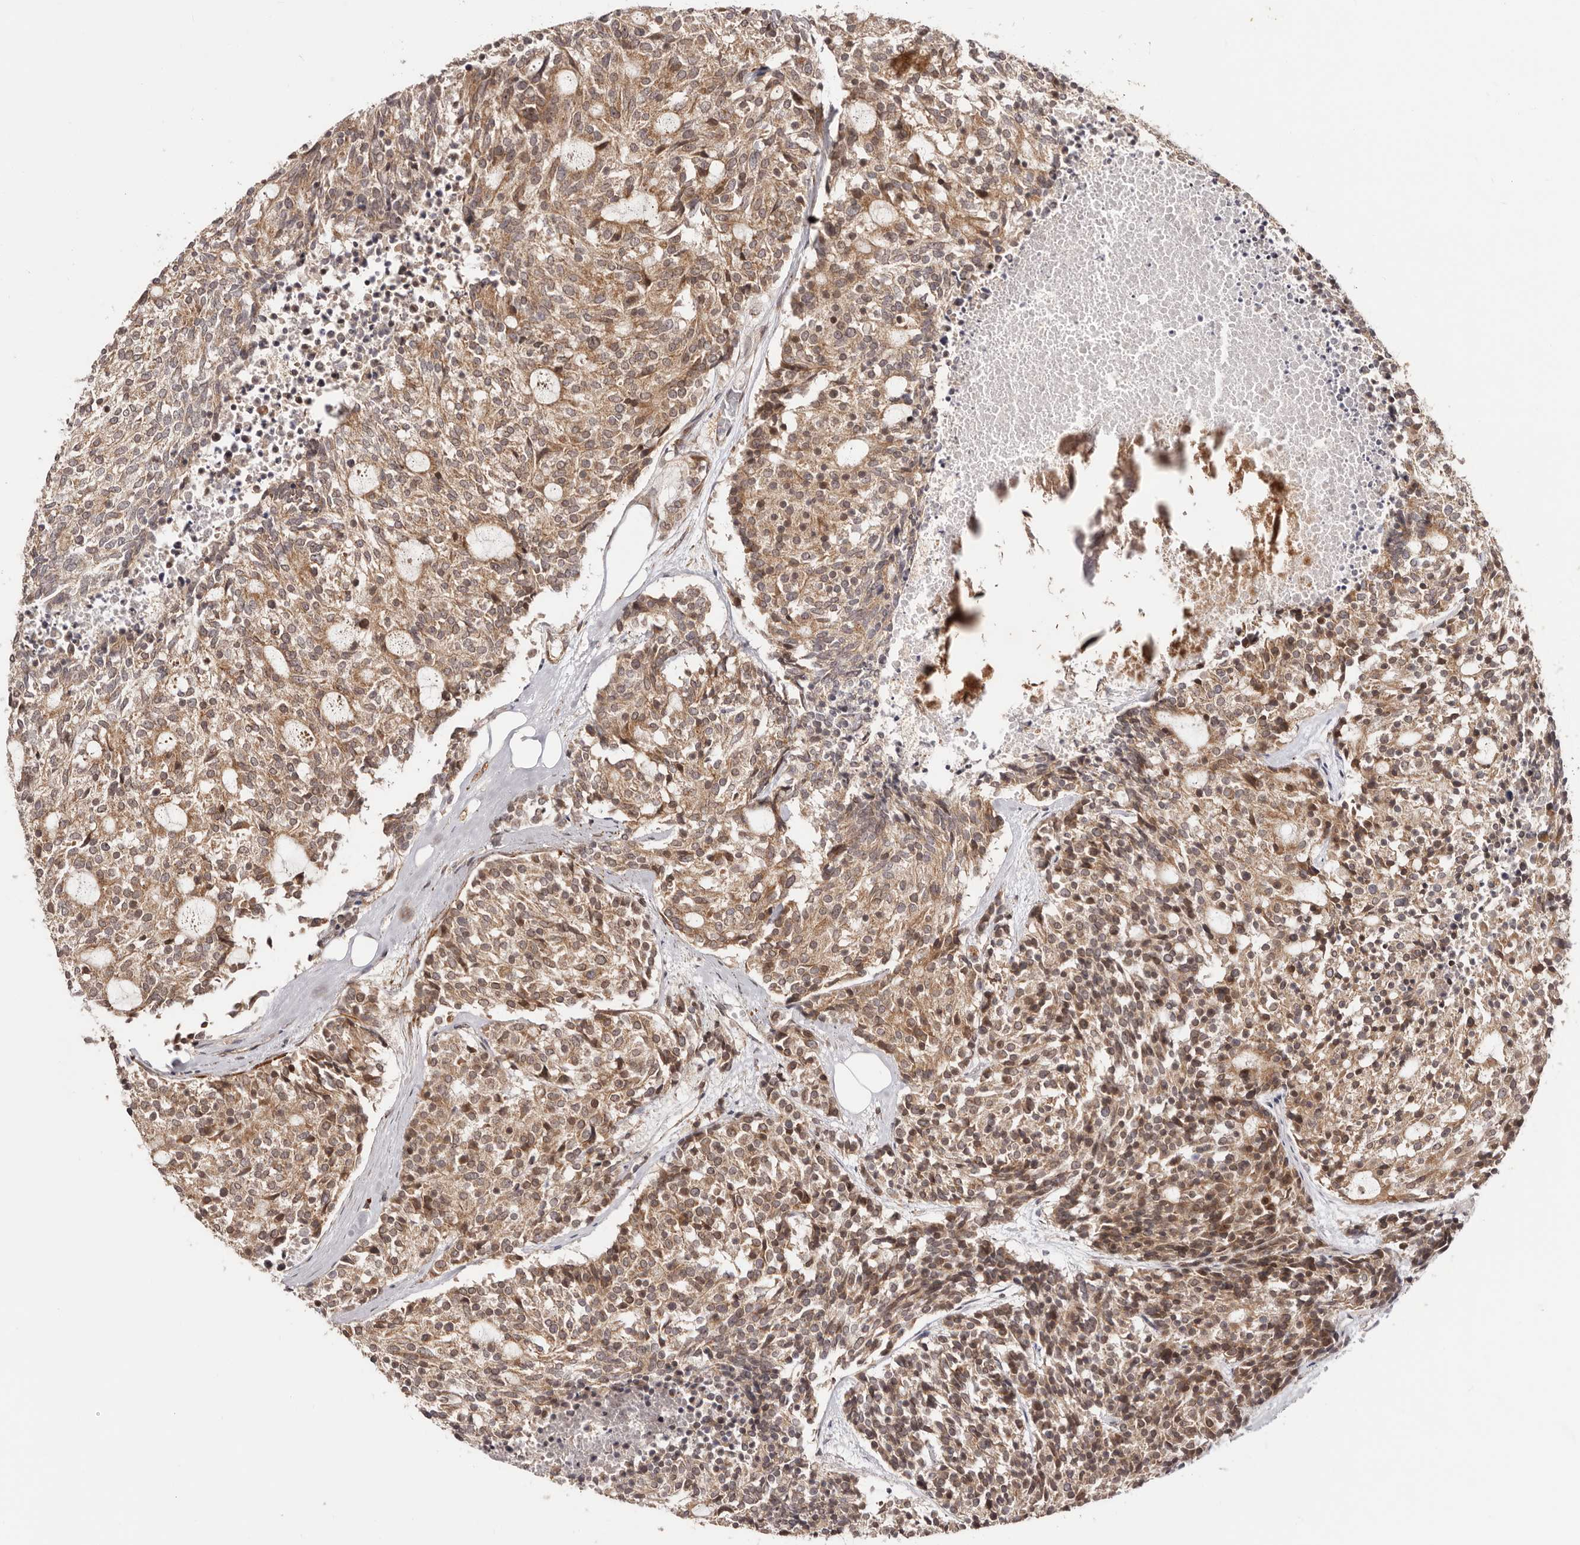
{"staining": {"intensity": "moderate", "quantity": ">75%", "location": "cytoplasmic/membranous"}, "tissue": "carcinoid", "cell_type": "Tumor cells", "image_type": "cancer", "snomed": [{"axis": "morphology", "description": "Carcinoid, malignant, NOS"}, {"axis": "topography", "description": "Pancreas"}], "caption": "Moderate cytoplasmic/membranous positivity for a protein is seen in about >75% of tumor cells of carcinoid using IHC.", "gene": "MICAL2", "patient": {"sex": "female", "age": 54}}